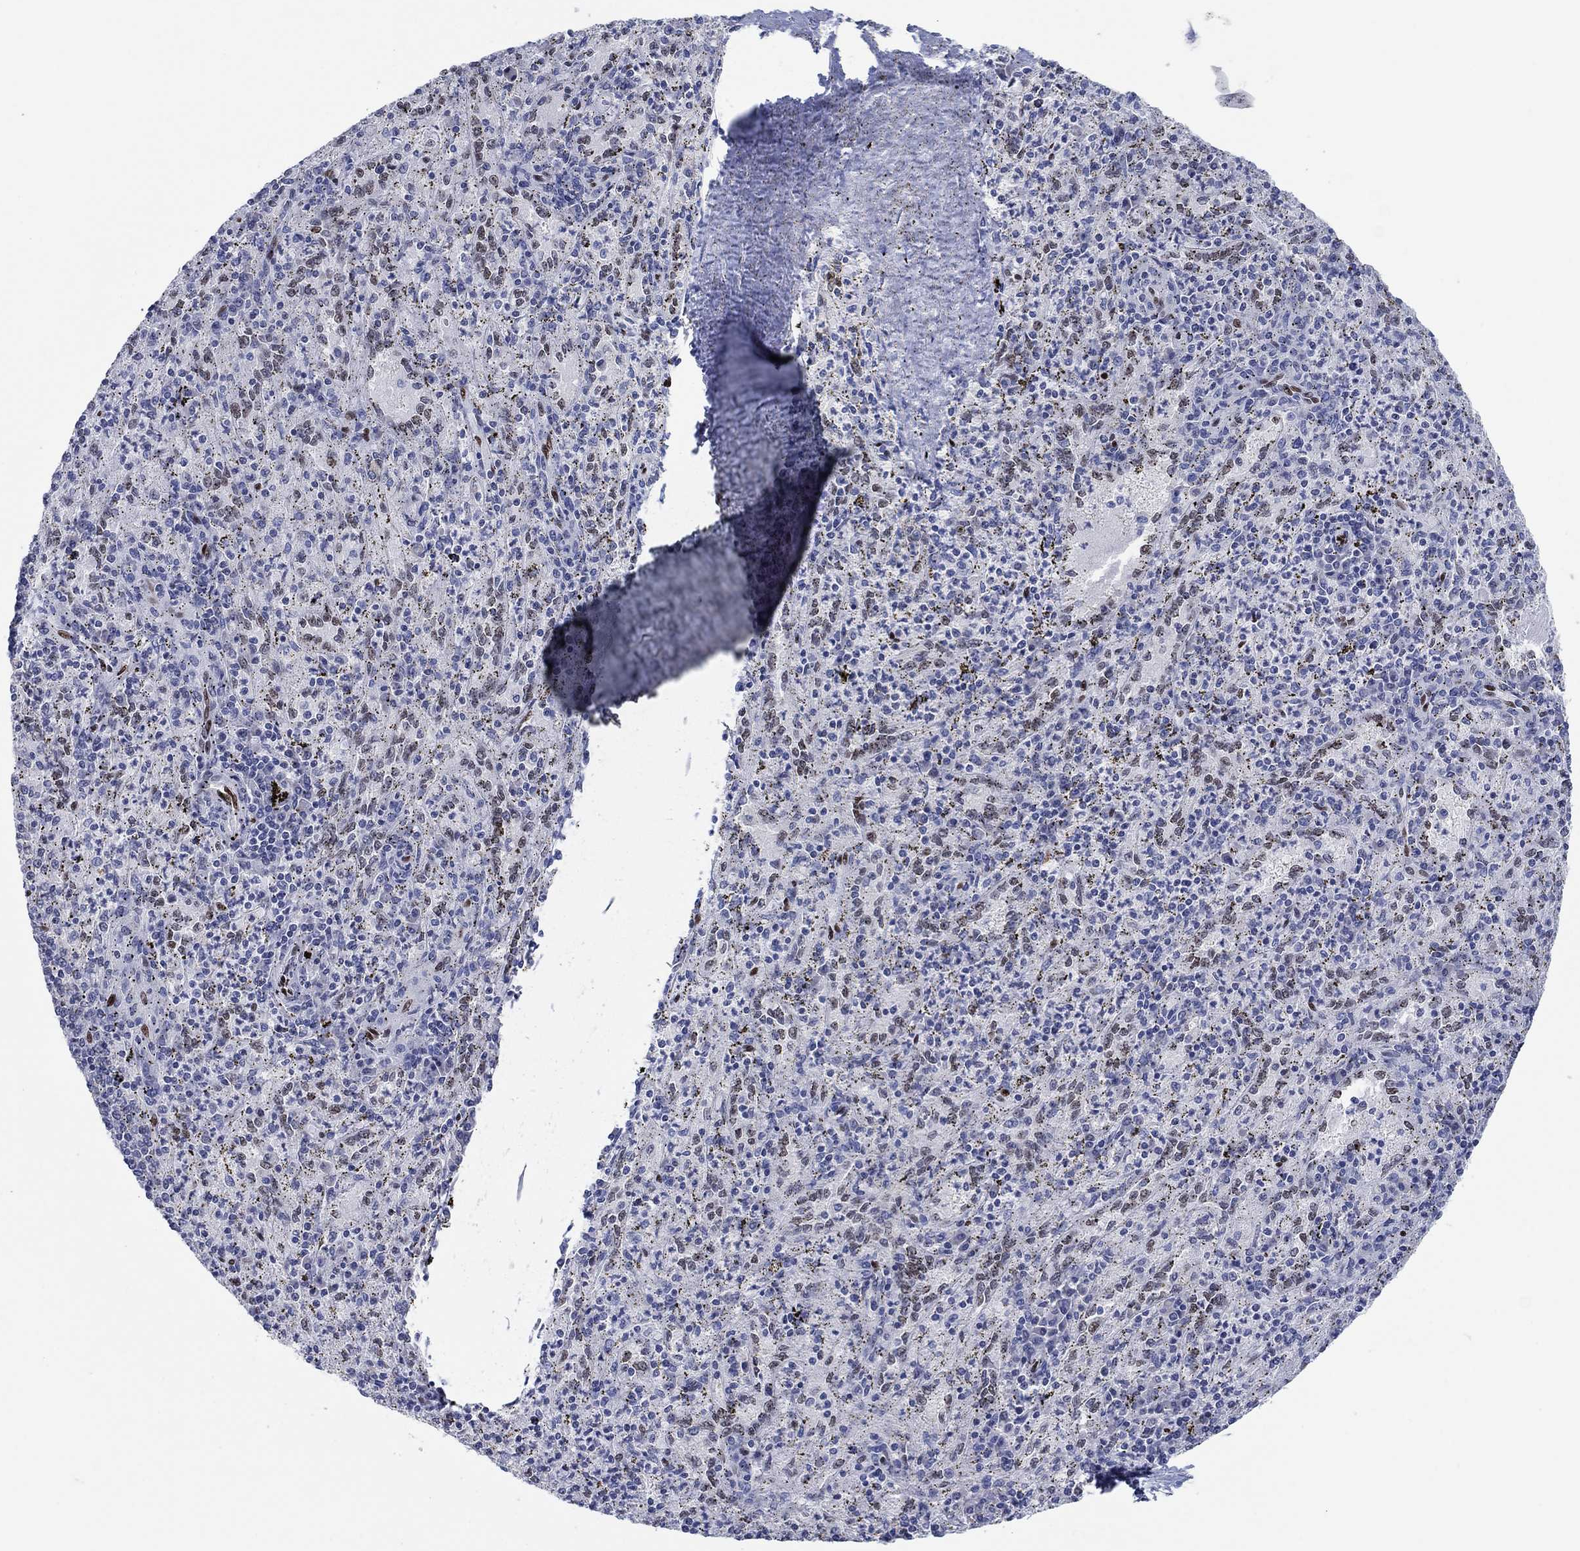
{"staining": {"intensity": "moderate", "quantity": "<25%", "location": "nuclear"}, "tissue": "spleen", "cell_type": "Cells in red pulp", "image_type": "normal", "snomed": [{"axis": "morphology", "description": "Normal tissue, NOS"}, {"axis": "topography", "description": "Spleen"}], "caption": "Brown immunohistochemical staining in normal human spleen shows moderate nuclear expression in approximately <25% of cells in red pulp.", "gene": "ZEB1", "patient": {"sex": "male", "age": 60}}